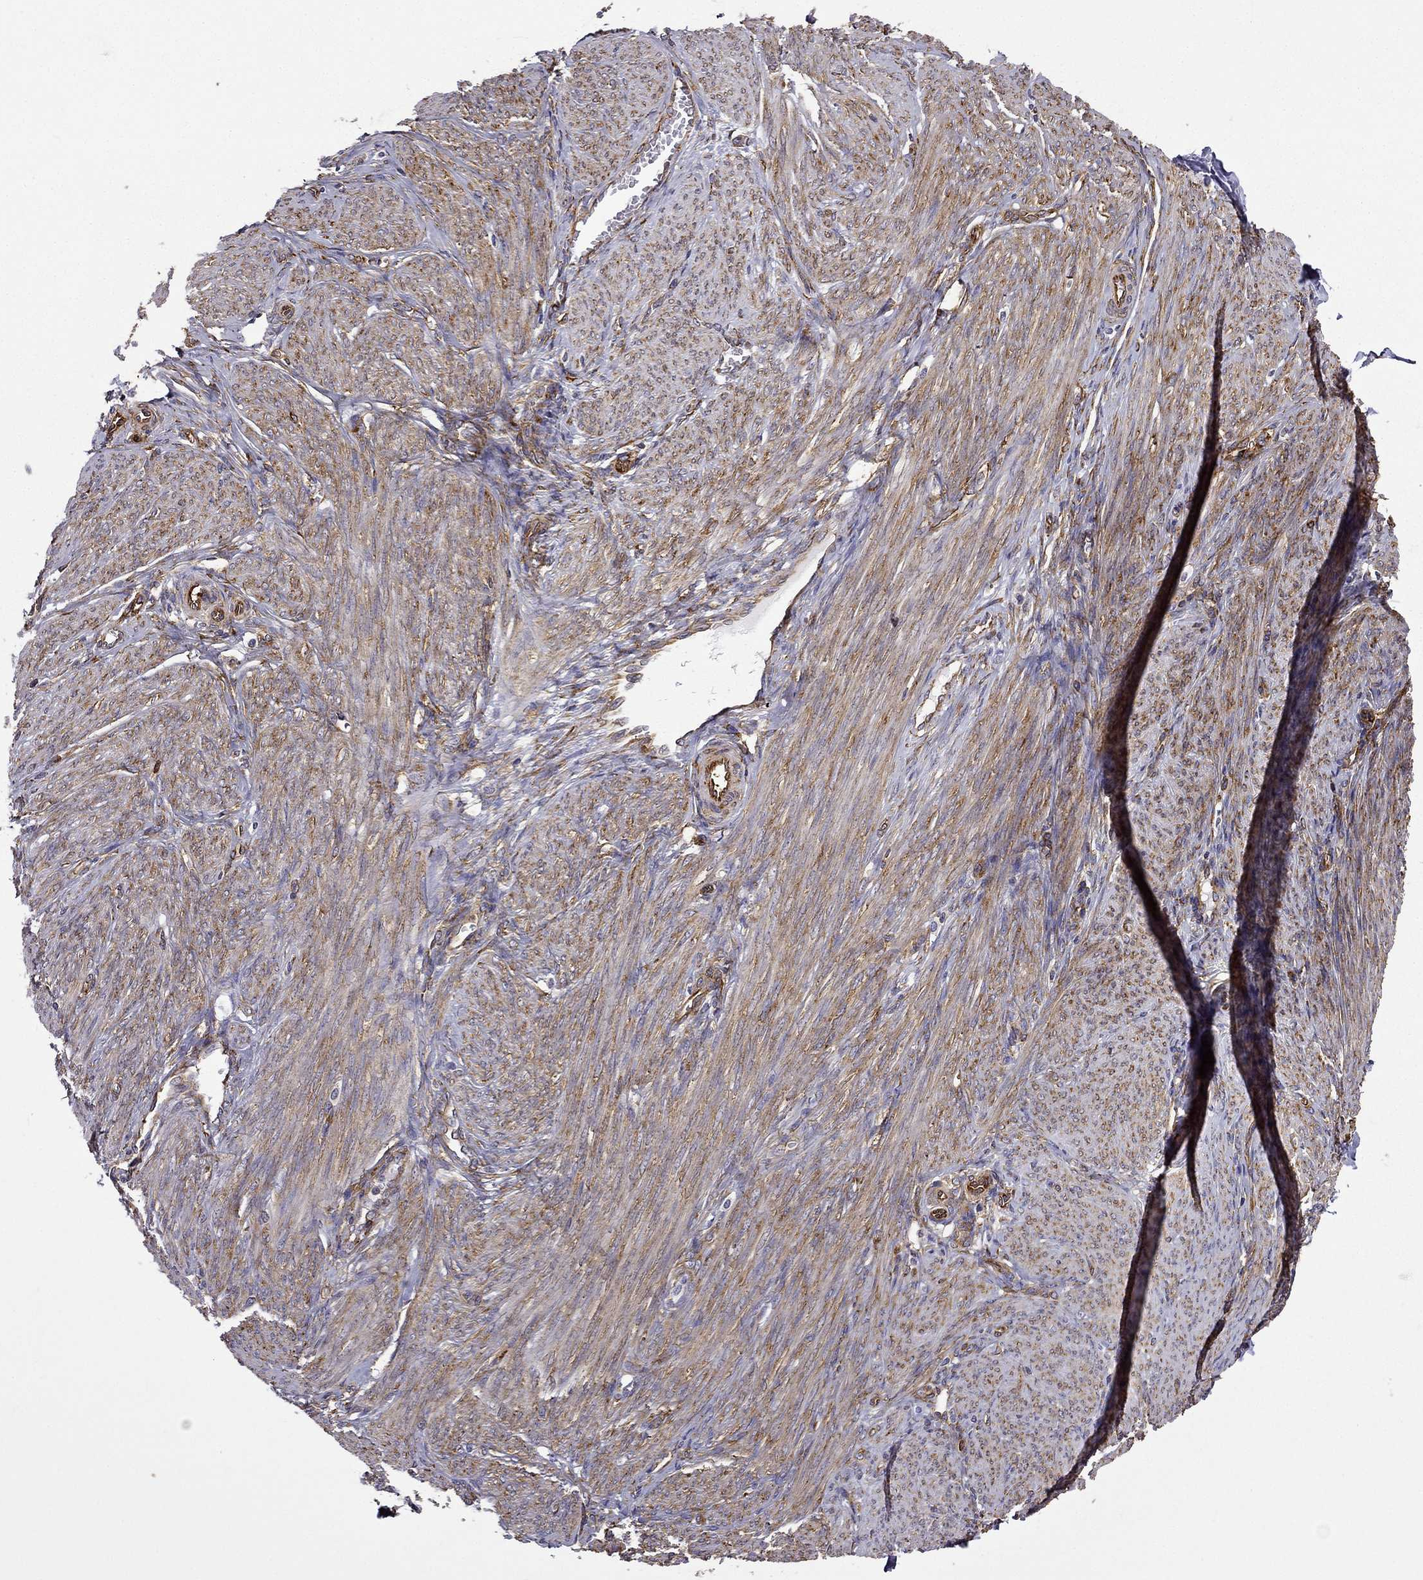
{"staining": {"intensity": "moderate", "quantity": ">75%", "location": "cytoplasmic/membranous"}, "tissue": "endometrium", "cell_type": "Cells in endometrial stroma", "image_type": "normal", "snomed": [{"axis": "morphology", "description": "Normal tissue, NOS"}, {"axis": "topography", "description": "Endometrium"}], "caption": "About >75% of cells in endometrial stroma in benign endometrium exhibit moderate cytoplasmic/membranous protein staining as visualized by brown immunohistochemical staining.", "gene": "MAP4", "patient": {"sex": "female", "age": 39}}